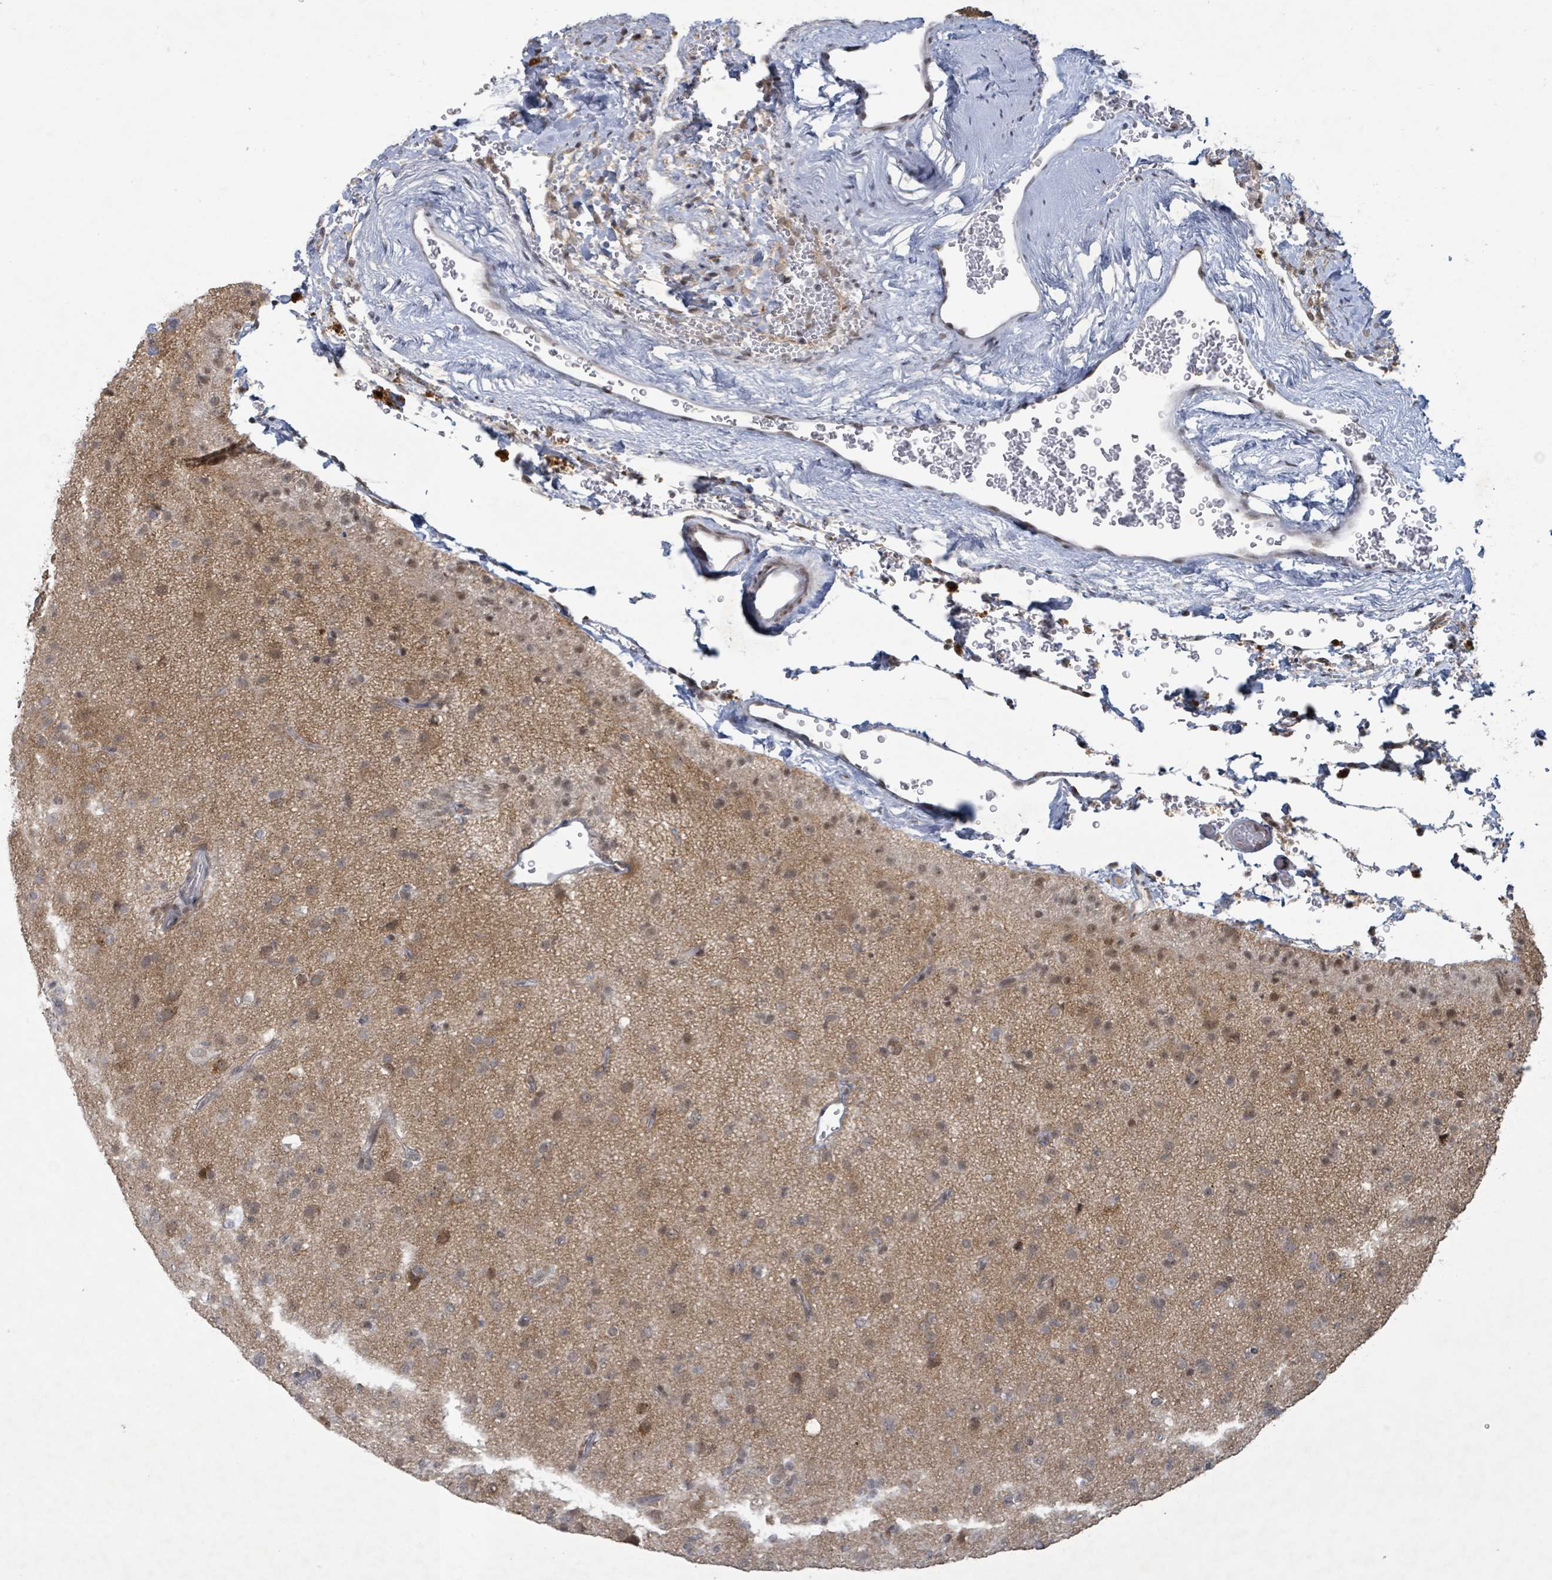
{"staining": {"intensity": "moderate", "quantity": "<25%", "location": "cytoplasmic/membranous,nuclear"}, "tissue": "glioma", "cell_type": "Tumor cells", "image_type": "cancer", "snomed": [{"axis": "morphology", "description": "Glioma, malignant, Low grade"}, {"axis": "topography", "description": "Brain"}], "caption": "IHC of glioma displays low levels of moderate cytoplasmic/membranous and nuclear expression in about <25% of tumor cells.", "gene": "BANP", "patient": {"sex": "male", "age": 65}}